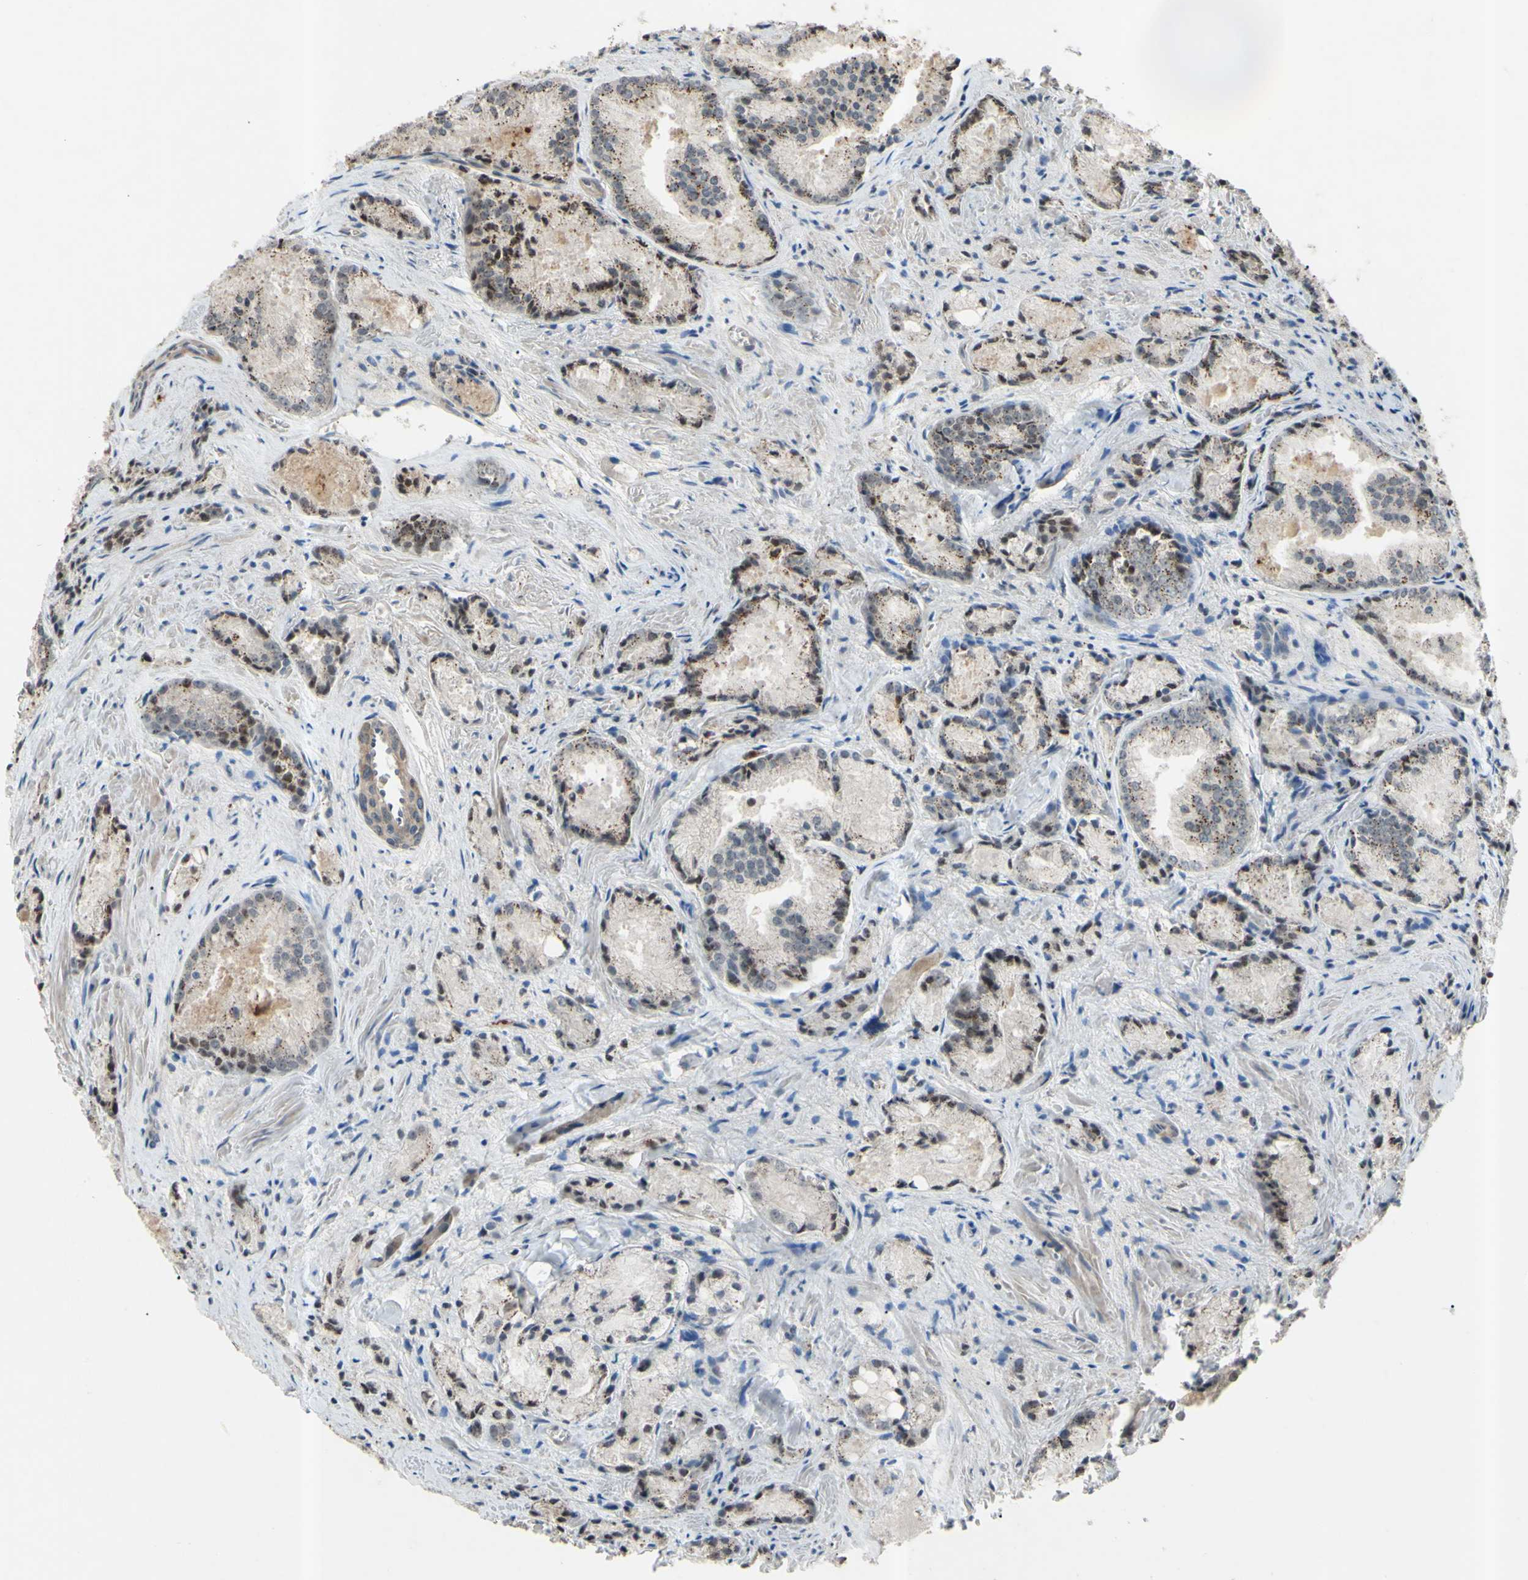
{"staining": {"intensity": "moderate", "quantity": ">75%", "location": "cytoplasmic/membranous"}, "tissue": "prostate cancer", "cell_type": "Tumor cells", "image_type": "cancer", "snomed": [{"axis": "morphology", "description": "Adenocarcinoma, Low grade"}, {"axis": "topography", "description": "Prostate"}], "caption": "Immunohistochemical staining of human low-grade adenocarcinoma (prostate) displays medium levels of moderate cytoplasmic/membranous protein positivity in about >75% of tumor cells.", "gene": "ALK", "patient": {"sex": "male", "age": 64}}